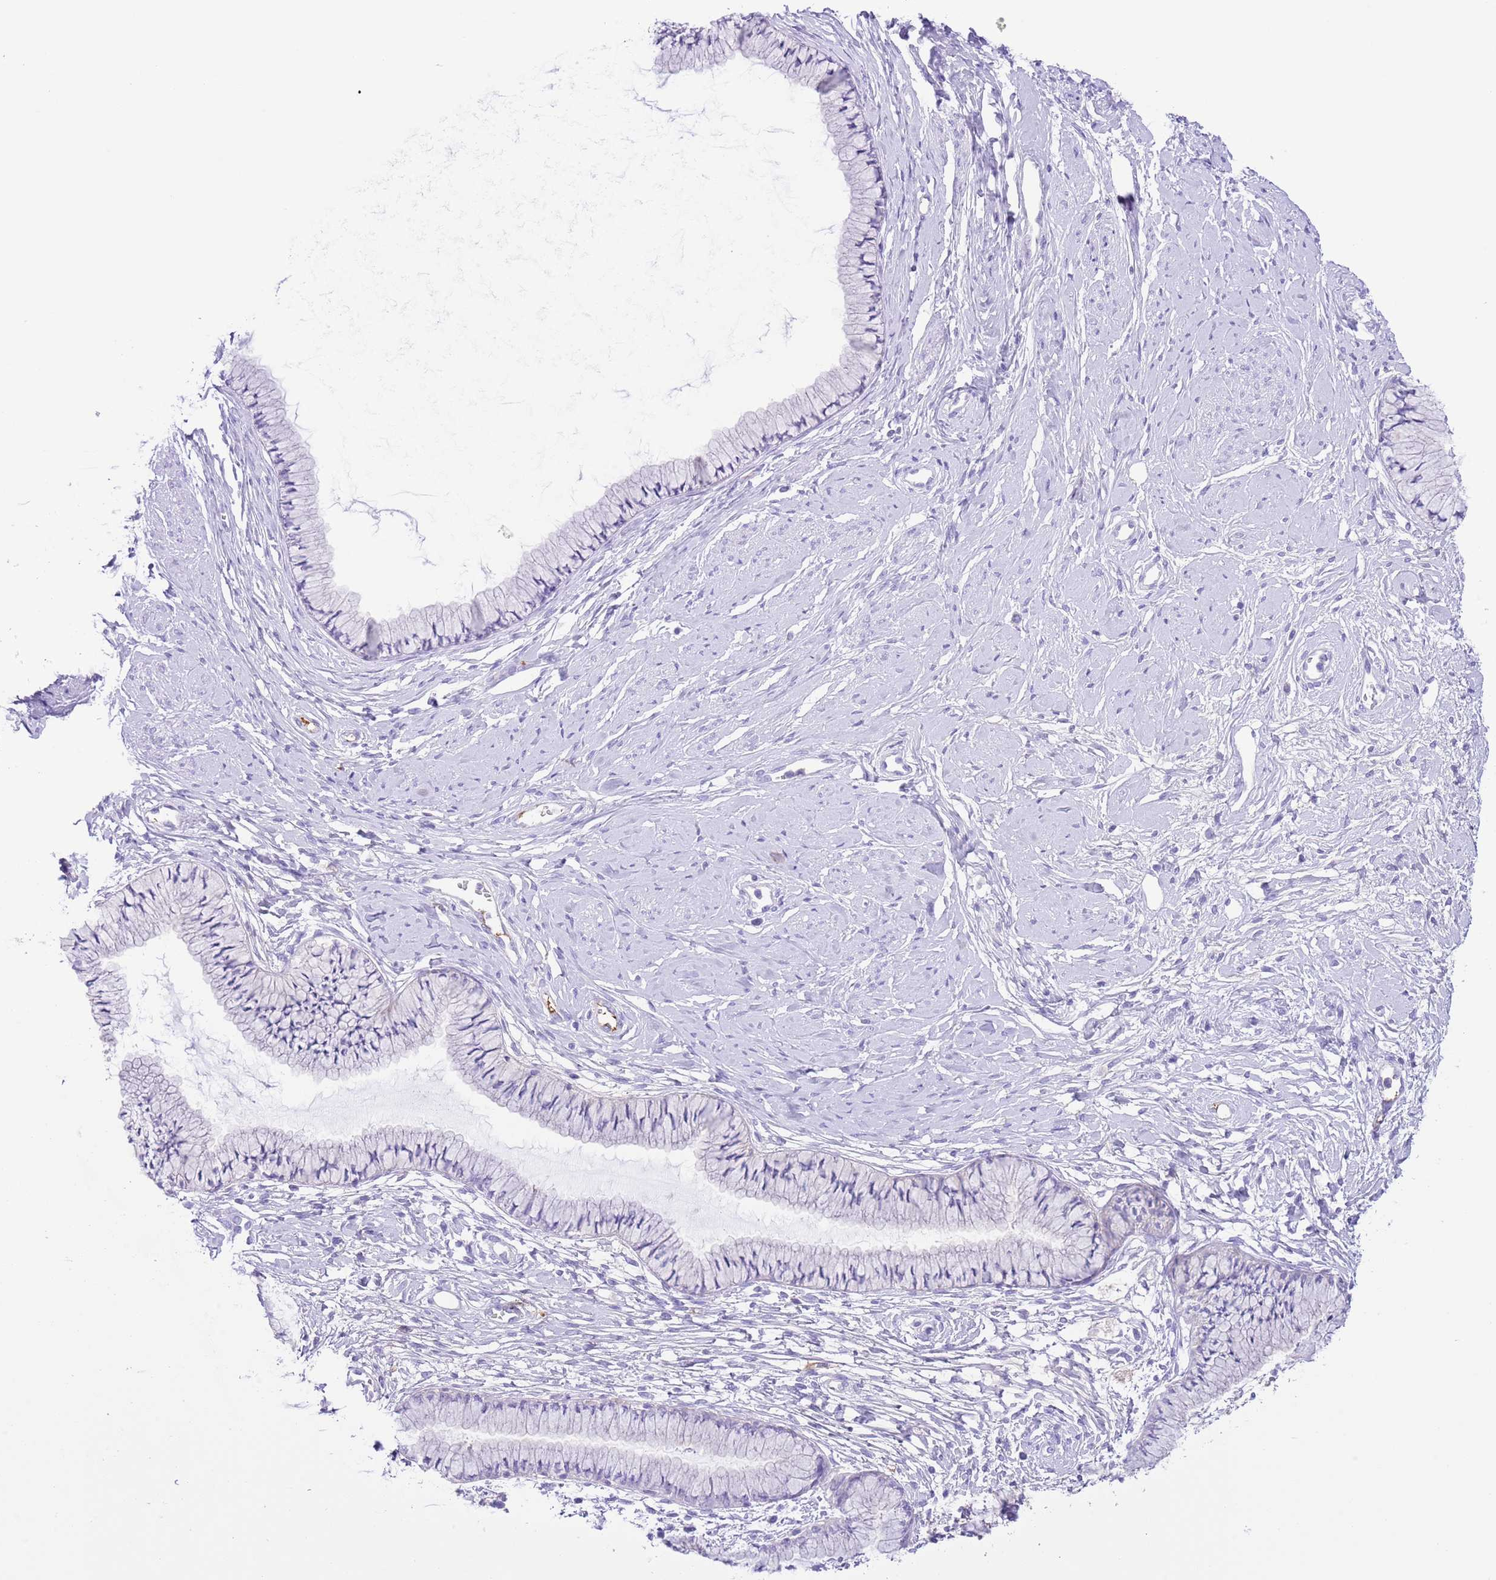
{"staining": {"intensity": "negative", "quantity": "none", "location": "none"}, "tissue": "cervix", "cell_type": "Glandular cells", "image_type": "normal", "snomed": [{"axis": "morphology", "description": "Normal tissue, NOS"}, {"axis": "topography", "description": "Cervix"}], "caption": "An immunohistochemistry histopathology image of unremarkable cervix is shown. There is no staining in glandular cells of cervix.", "gene": "IGF1", "patient": {"sex": "female", "age": 42}}